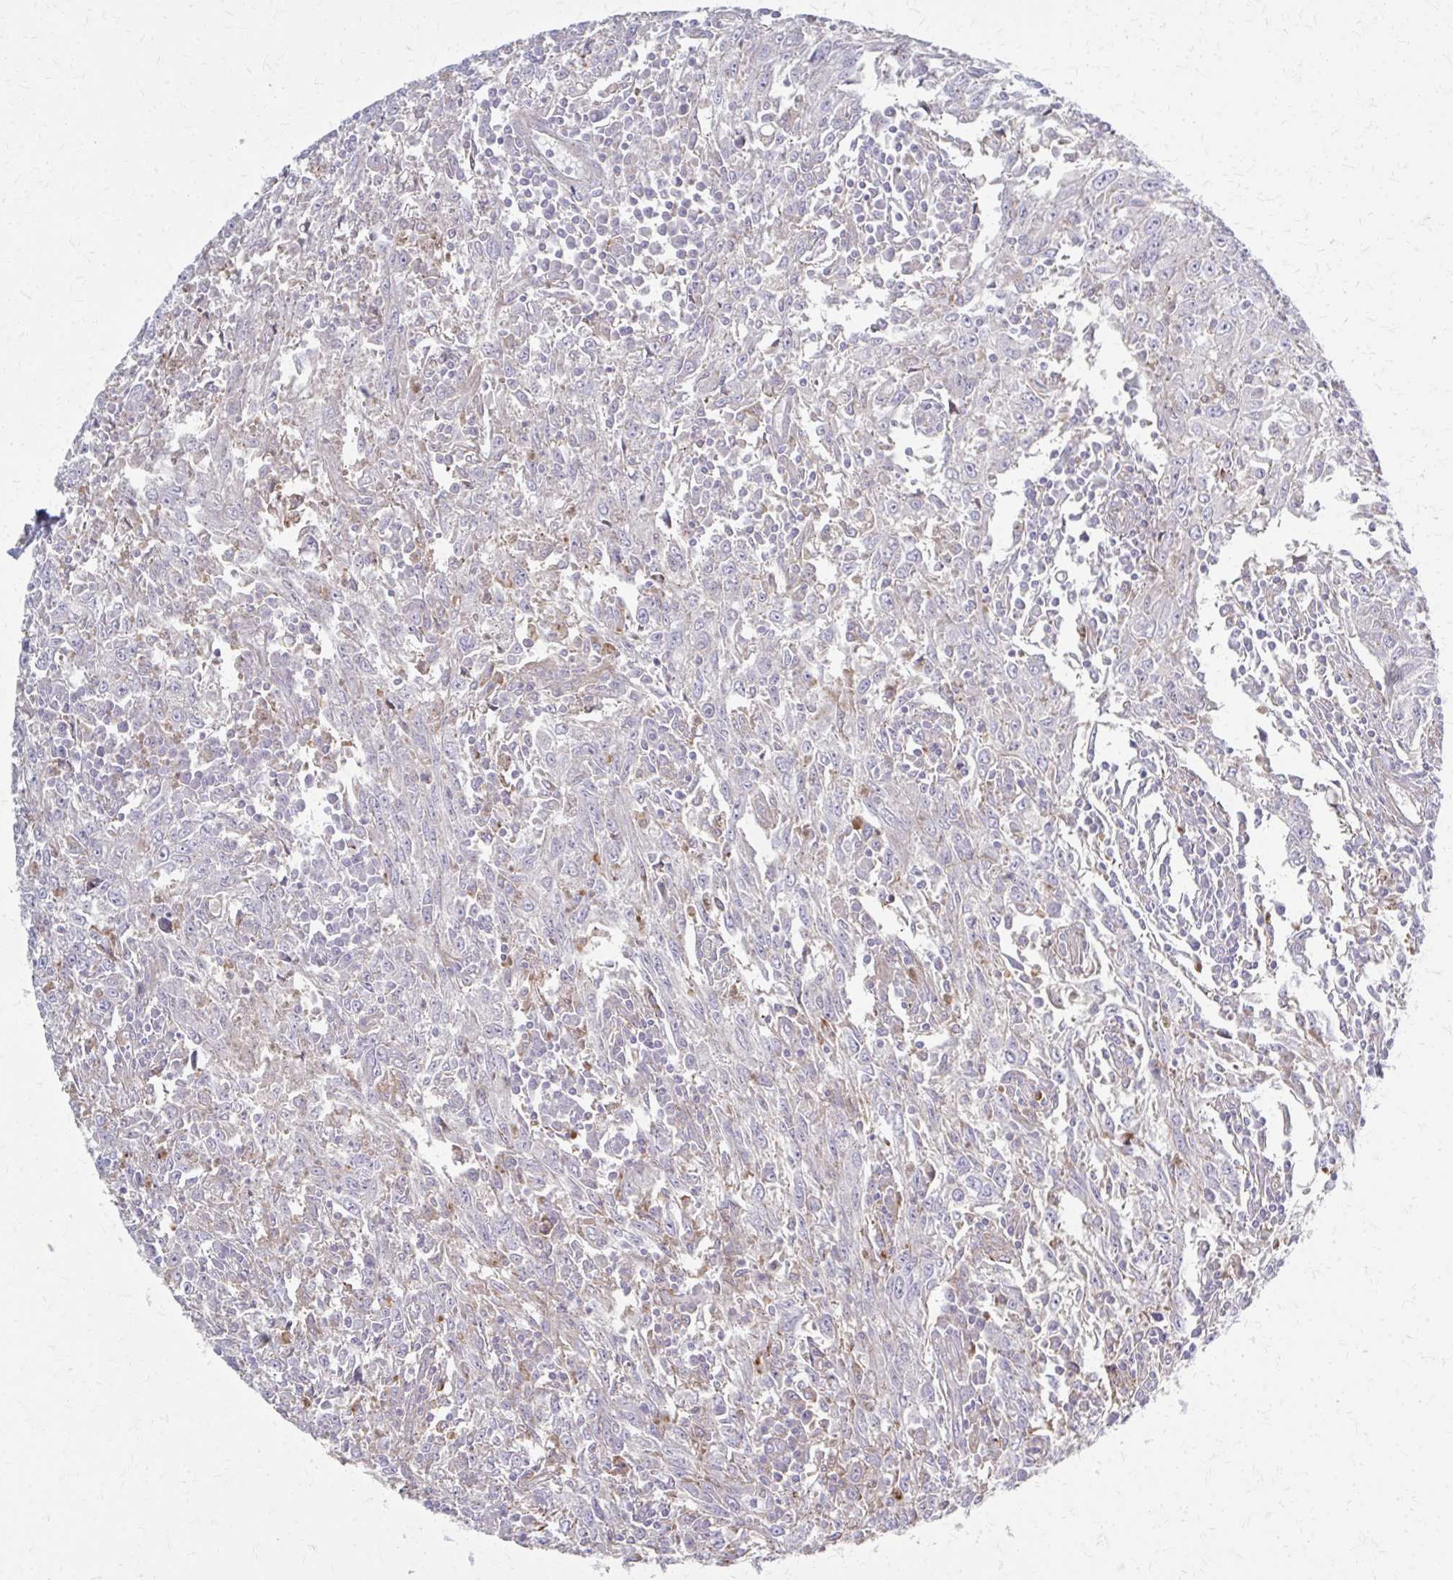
{"staining": {"intensity": "negative", "quantity": "none", "location": "none"}, "tissue": "breast cancer", "cell_type": "Tumor cells", "image_type": "cancer", "snomed": [{"axis": "morphology", "description": "Duct carcinoma"}, {"axis": "topography", "description": "Breast"}], "caption": "Micrograph shows no protein positivity in tumor cells of breast cancer tissue.", "gene": "MMP14", "patient": {"sex": "female", "age": 50}}